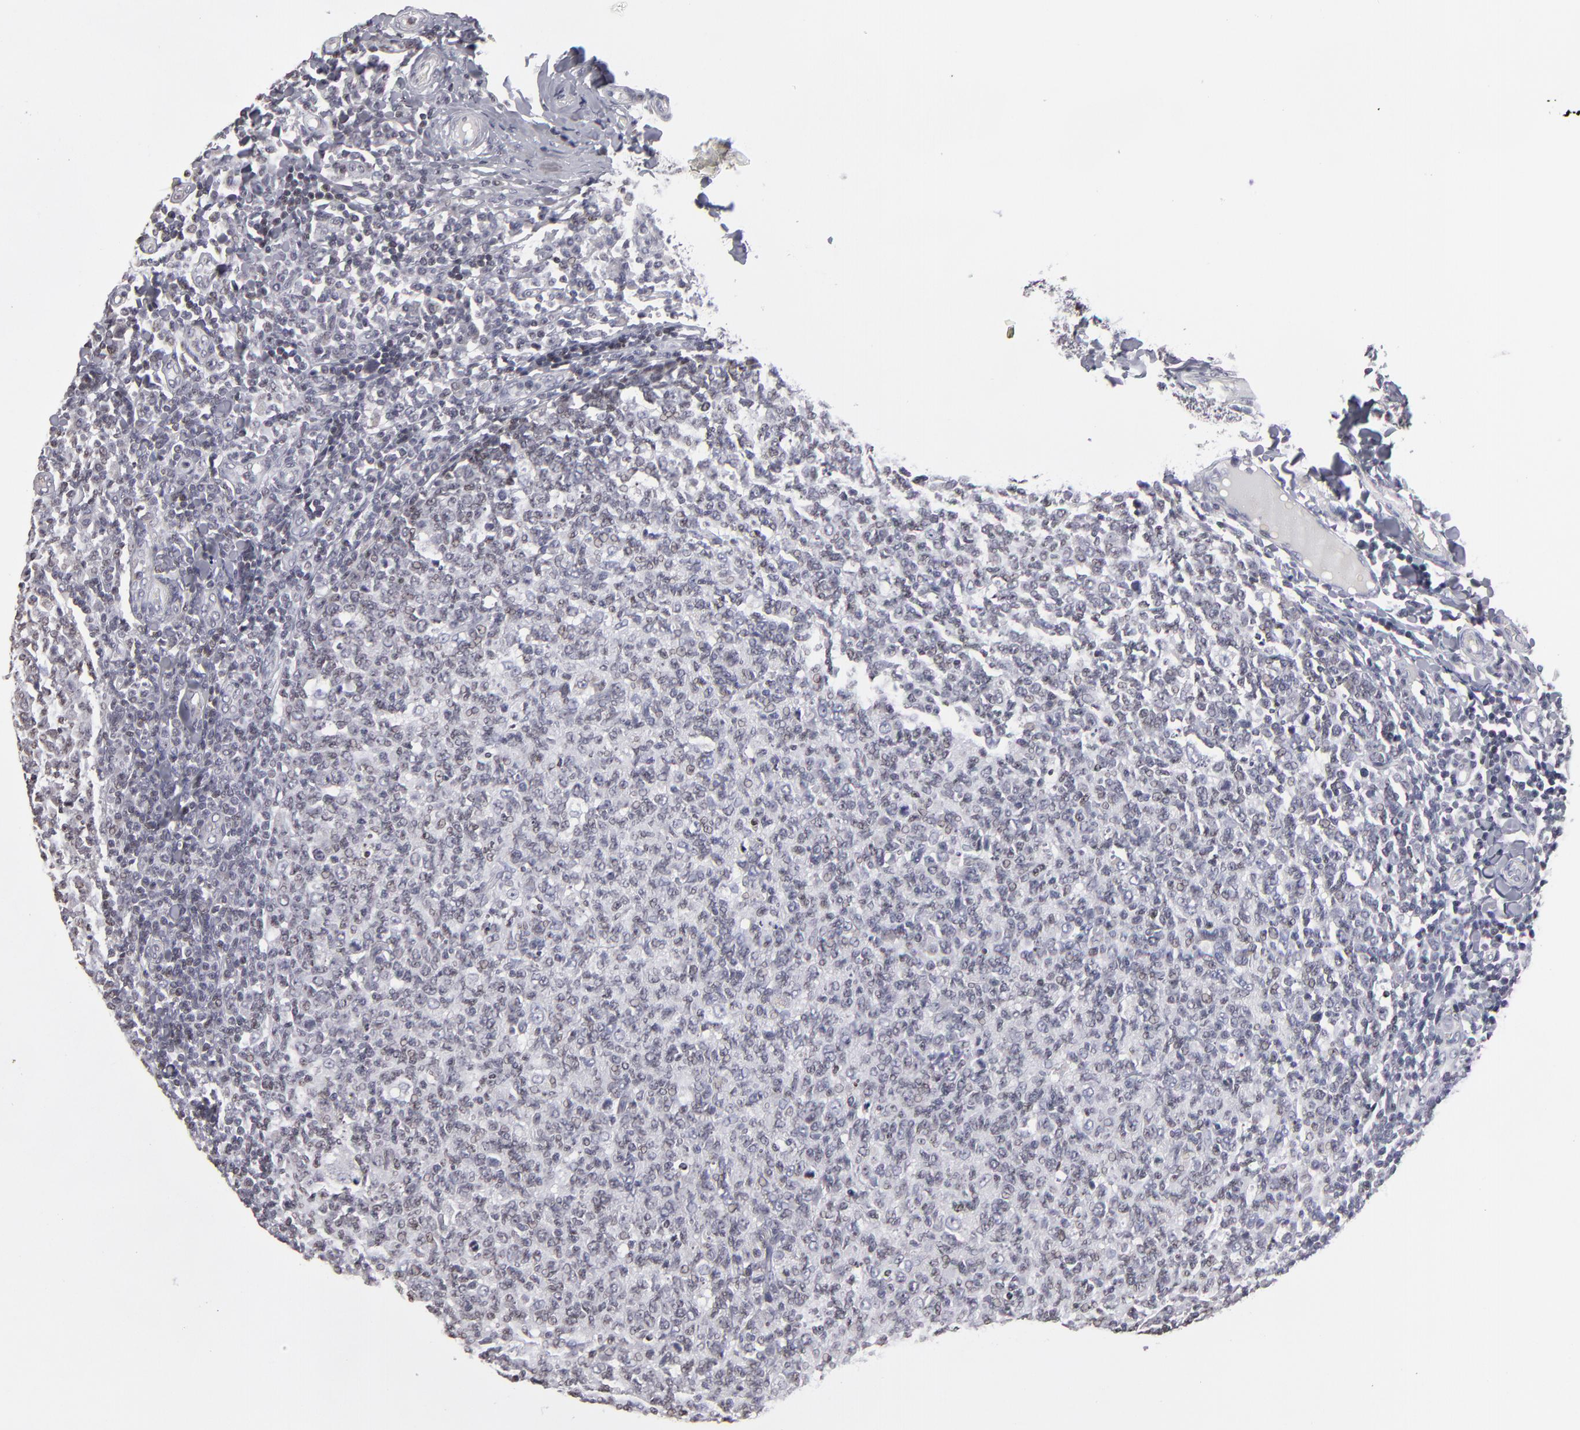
{"staining": {"intensity": "weak", "quantity": "25%-75%", "location": "nuclear"}, "tissue": "tonsil", "cell_type": "Germinal center cells", "image_type": "normal", "snomed": [{"axis": "morphology", "description": "Normal tissue, NOS"}, {"axis": "topography", "description": "Tonsil"}], "caption": "This photomicrograph reveals IHC staining of unremarkable human tonsil, with low weak nuclear positivity in about 25%-75% of germinal center cells.", "gene": "ODF2", "patient": {"sex": "male", "age": 6}}